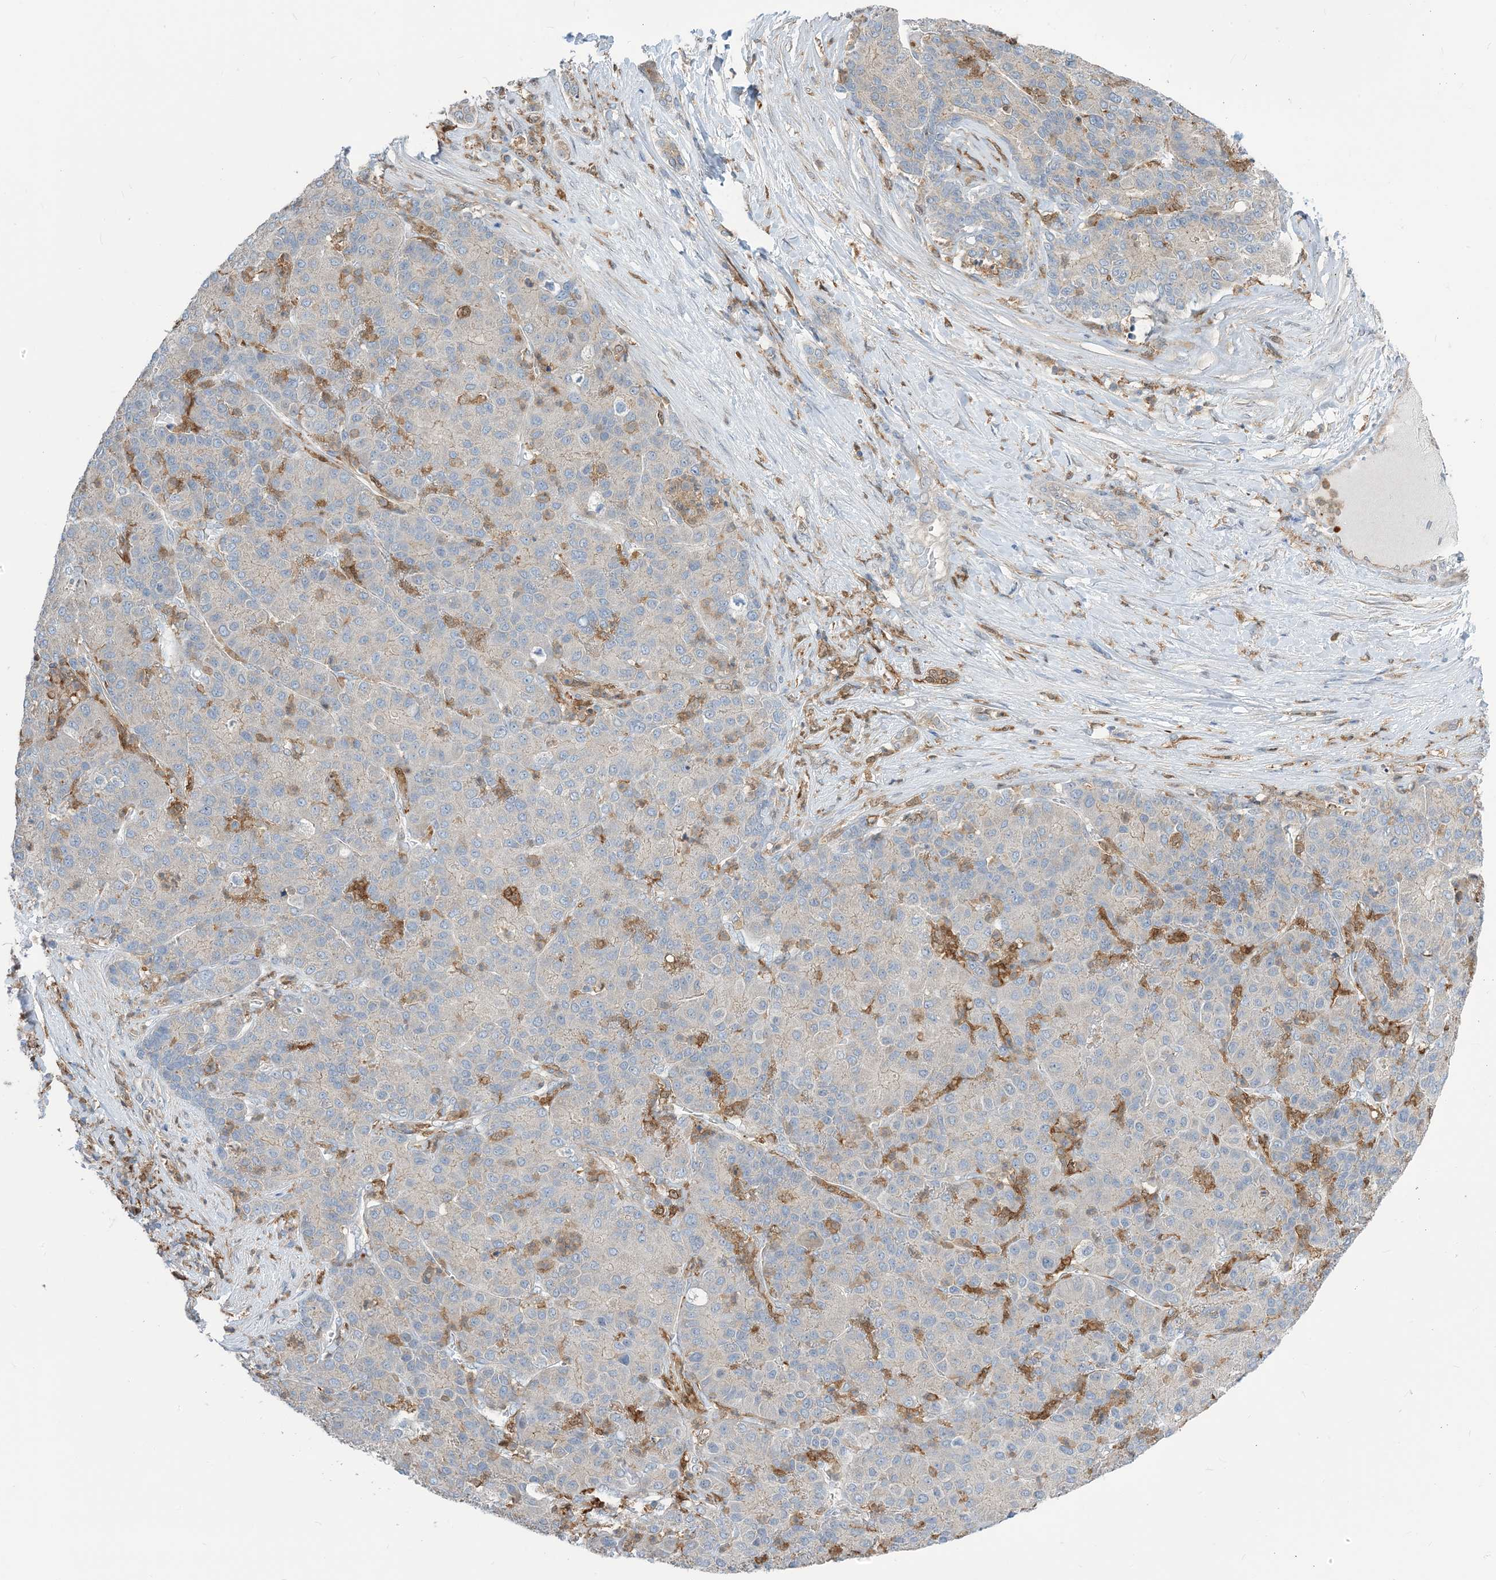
{"staining": {"intensity": "negative", "quantity": "none", "location": "none"}, "tissue": "liver cancer", "cell_type": "Tumor cells", "image_type": "cancer", "snomed": [{"axis": "morphology", "description": "Carcinoma, Hepatocellular, NOS"}, {"axis": "topography", "description": "Liver"}], "caption": "This is an immunohistochemistry (IHC) micrograph of hepatocellular carcinoma (liver). There is no expression in tumor cells.", "gene": "NAGK", "patient": {"sex": "male", "age": 65}}